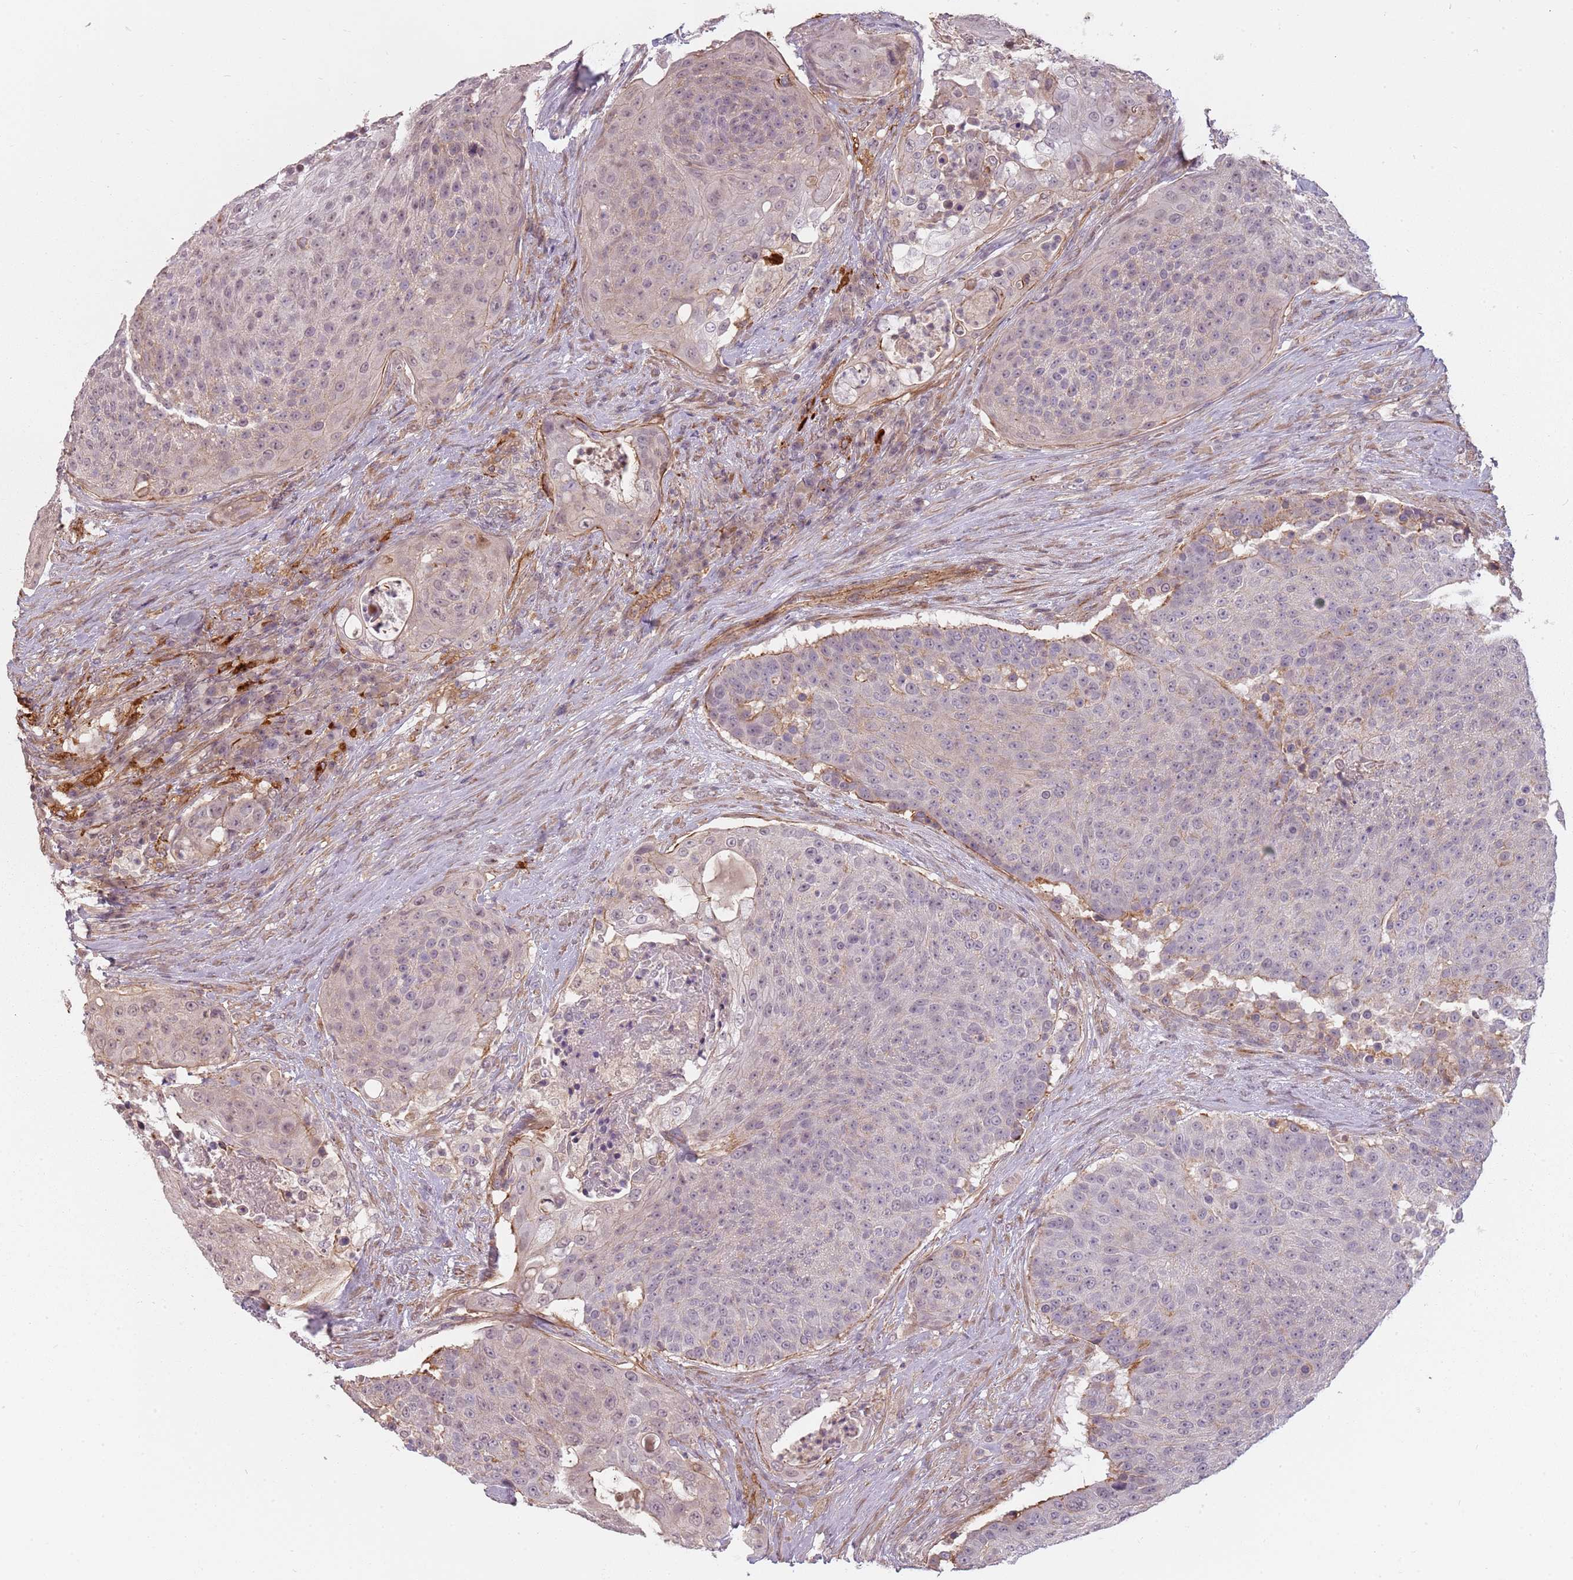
{"staining": {"intensity": "weak", "quantity": "<25%", "location": "cytoplasmic/membranous"}, "tissue": "urothelial cancer", "cell_type": "Tumor cells", "image_type": "cancer", "snomed": [{"axis": "morphology", "description": "Urothelial carcinoma, High grade"}, {"axis": "topography", "description": "Urinary bladder"}], "caption": "Tumor cells show no significant positivity in high-grade urothelial carcinoma.", "gene": "PPP1R14C", "patient": {"sex": "female", "age": 63}}